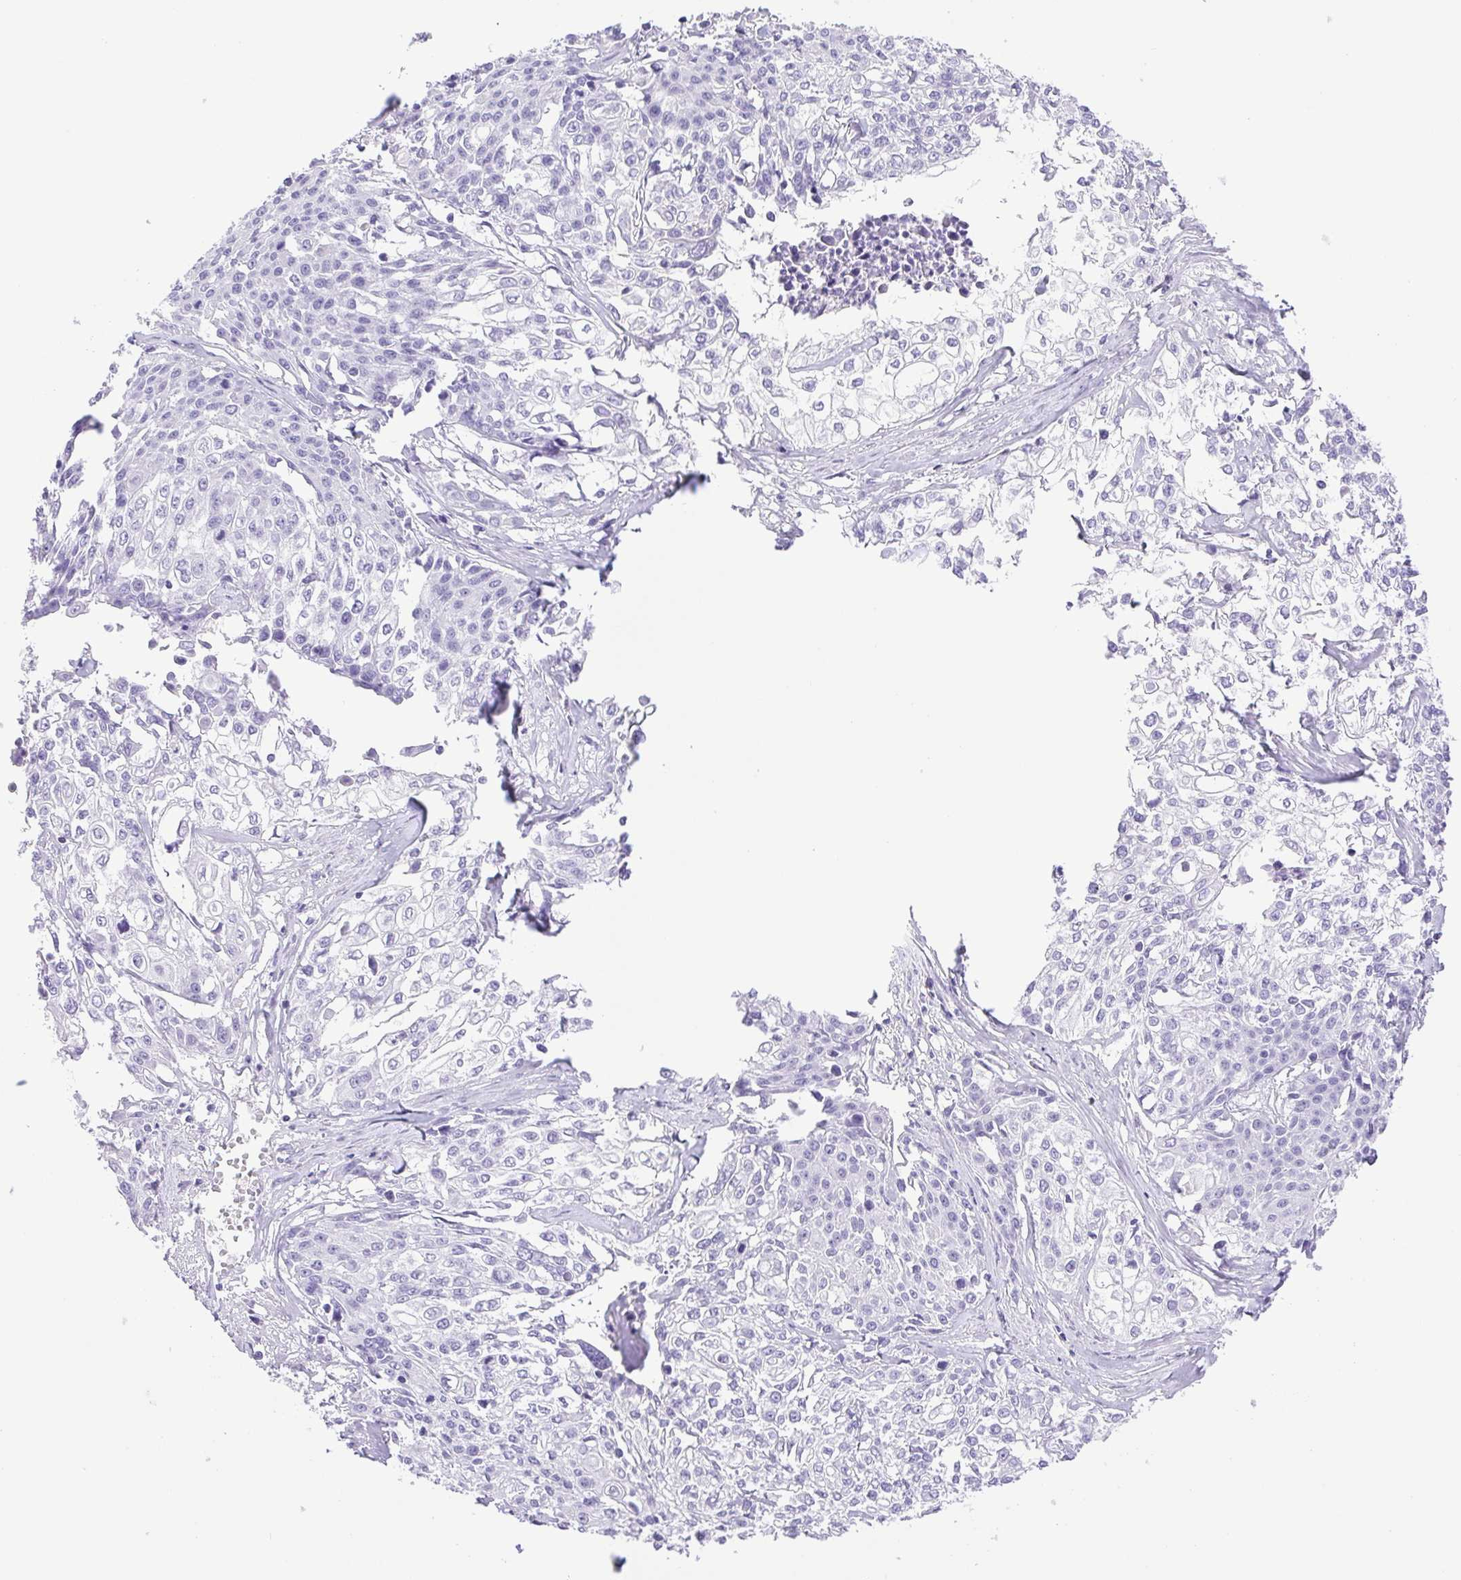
{"staining": {"intensity": "negative", "quantity": "none", "location": "none"}, "tissue": "cervical cancer", "cell_type": "Tumor cells", "image_type": "cancer", "snomed": [{"axis": "morphology", "description": "Squamous cell carcinoma, NOS"}, {"axis": "topography", "description": "Cervix"}], "caption": "Histopathology image shows no protein expression in tumor cells of cervical cancer (squamous cell carcinoma) tissue.", "gene": "SYNPR", "patient": {"sex": "female", "age": 39}}